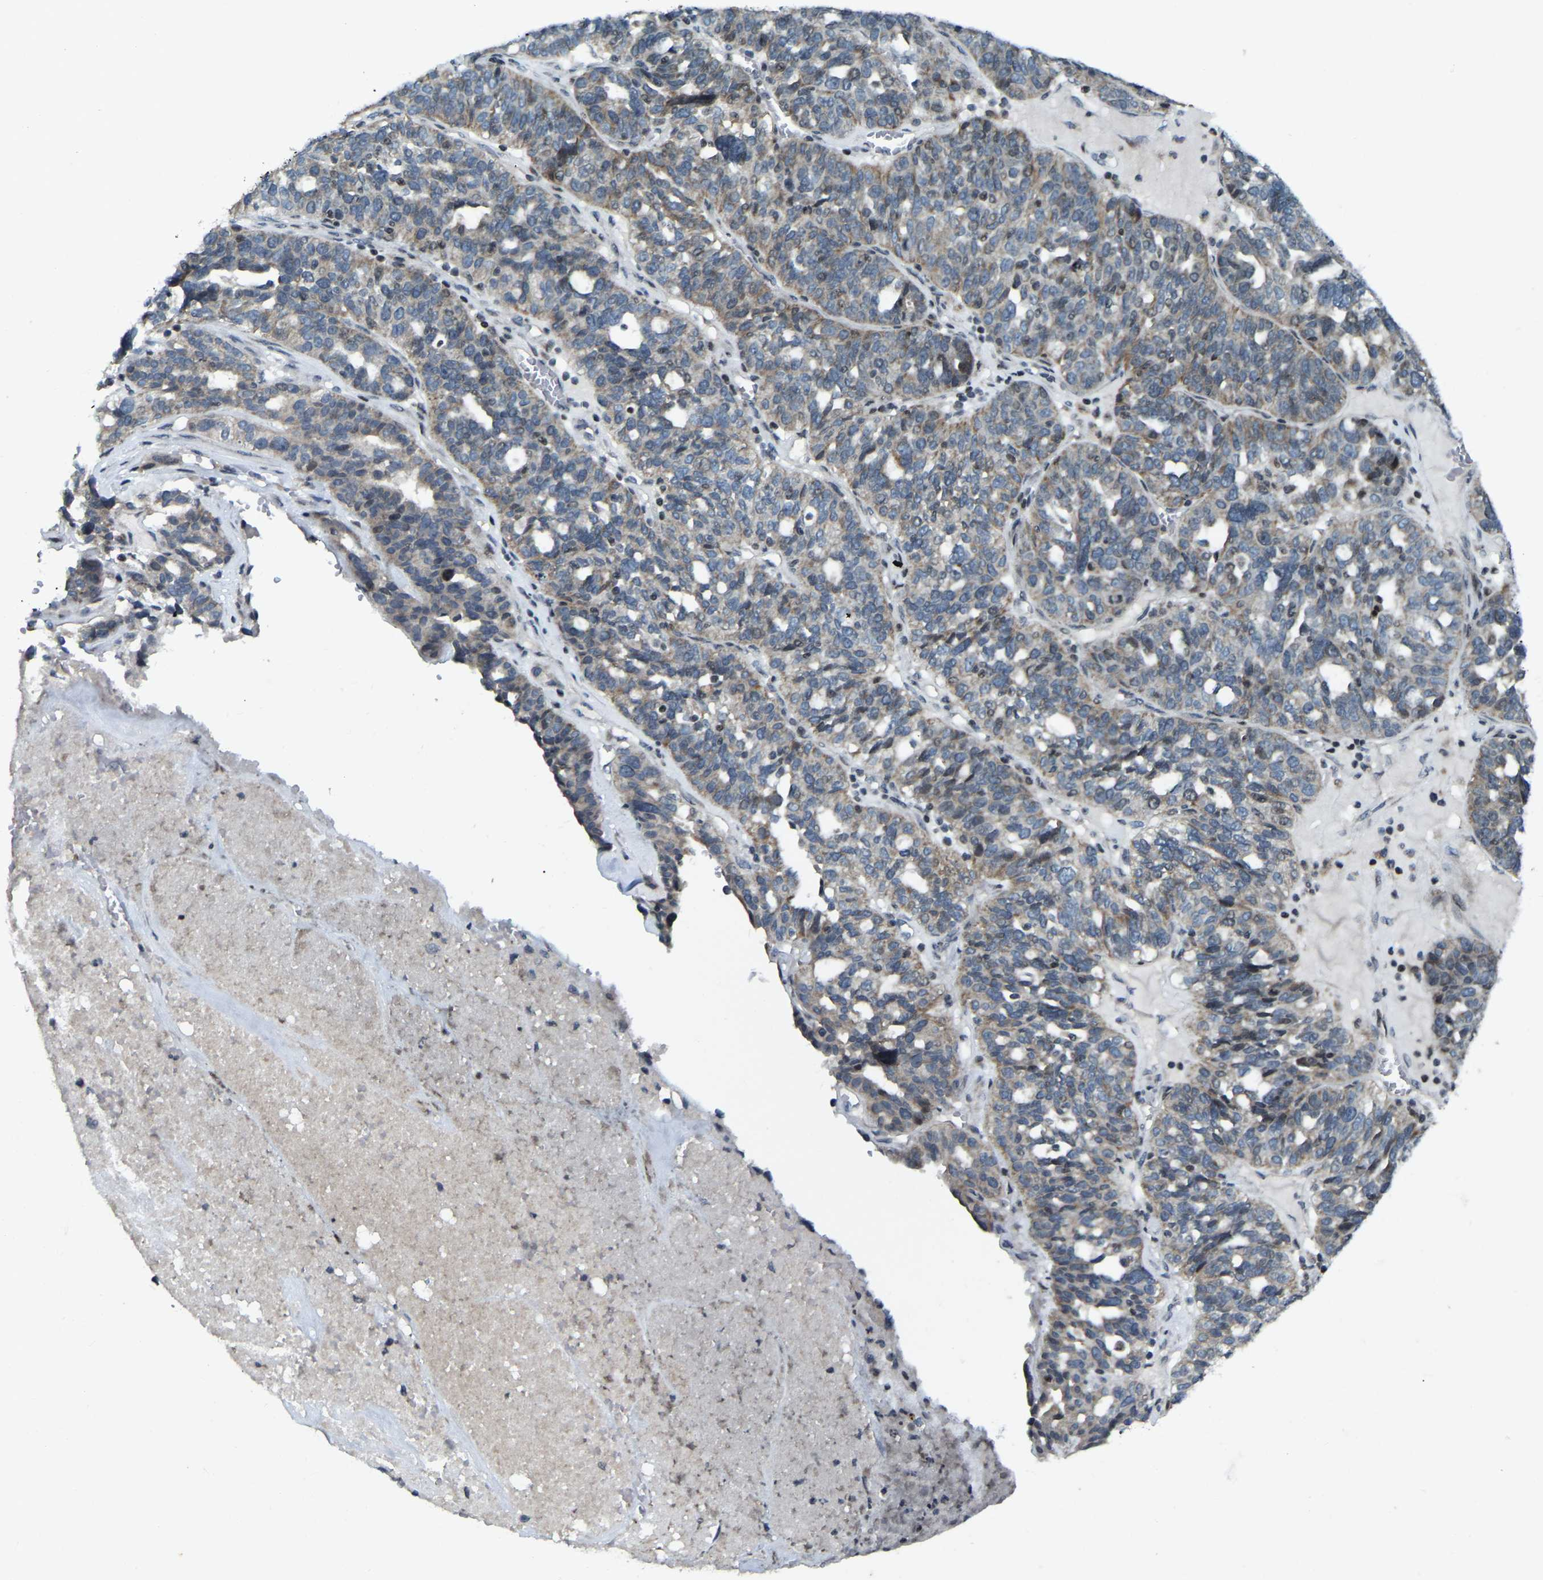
{"staining": {"intensity": "moderate", "quantity": "25%-75%", "location": "cytoplasmic/membranous"}, "tissue": "ovarian cancer", "cell_type": "Tumor cells", "image_type": "cancer", "snomed": [{"axis": "morphology", "description": "Cystadenocarcinoma, serous, NOS"}, {"axis": "topography", "description": "Ovary"}], "caption": "A brown stain labels moderate cytoplasmic/membranous positivity of a protein in ovarian serous cystadenocarcinoma tumor cells.", "gene": "PARL", "patient": {"sex": "female", "age": 59}}